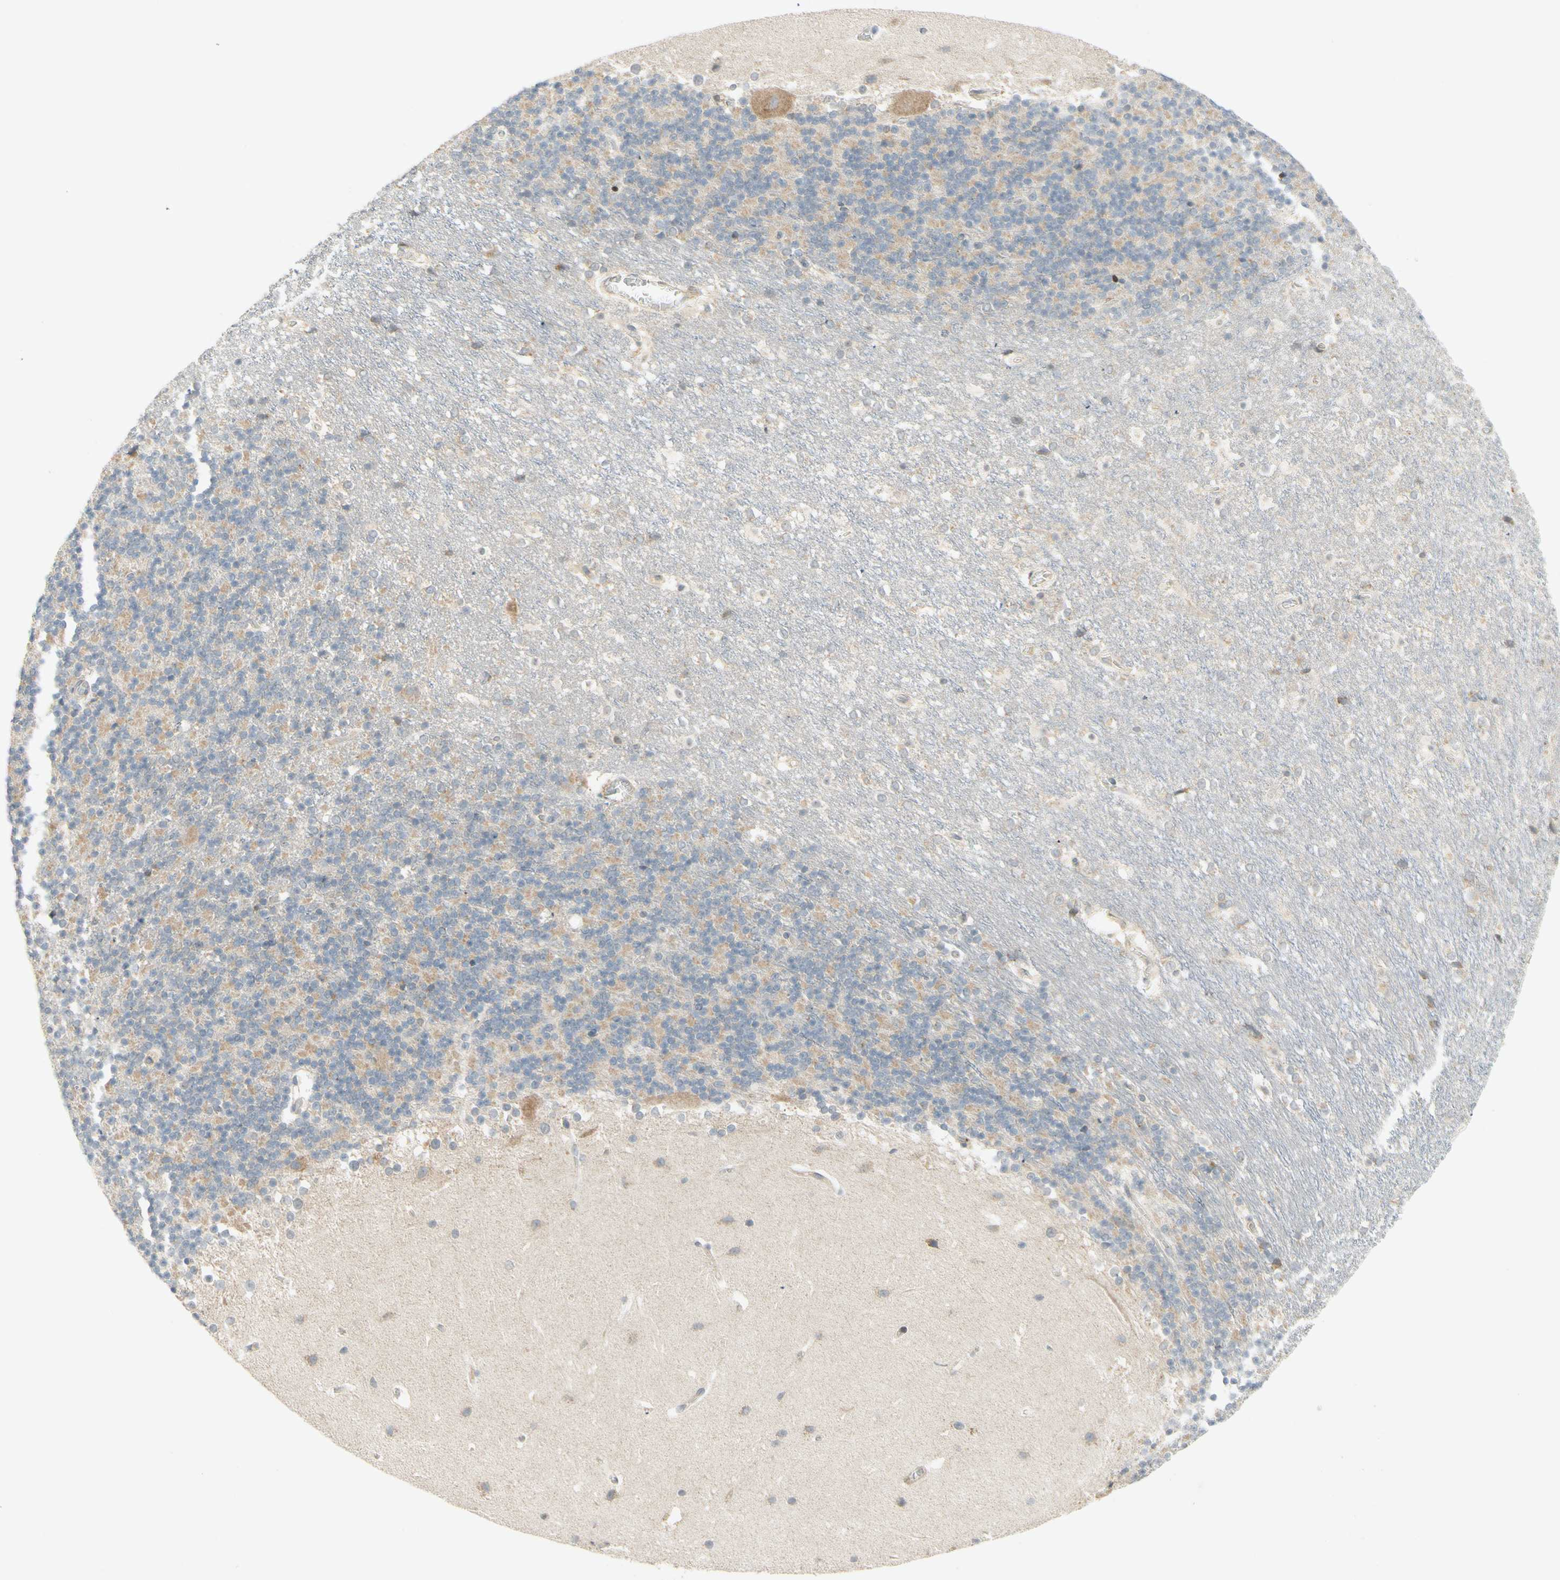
{"staining": {"intensity": "moderate", "quantity": "25%-75%", "location": "cytoplasmic/membranous"}, "tissue": "cerebellum", "cell_type": "Cells in granular layer", "image_type": "normal", "snomed": [{"axis": "morphology", "description": "Normal tissue, NOS"}, {"axis": "topography", "description": "Cerebellum"}], "caption": "Cells in granular layer demonstrate medium levels of moderate cytoplasmic/membranous positivity in about 25%-75% of cells in benign cerebellum. (DAB IHC, brown staining for protein, blue staining for nuclei).", "gene": "ETF1", "patient": {"sex": "female", "age": 19}}